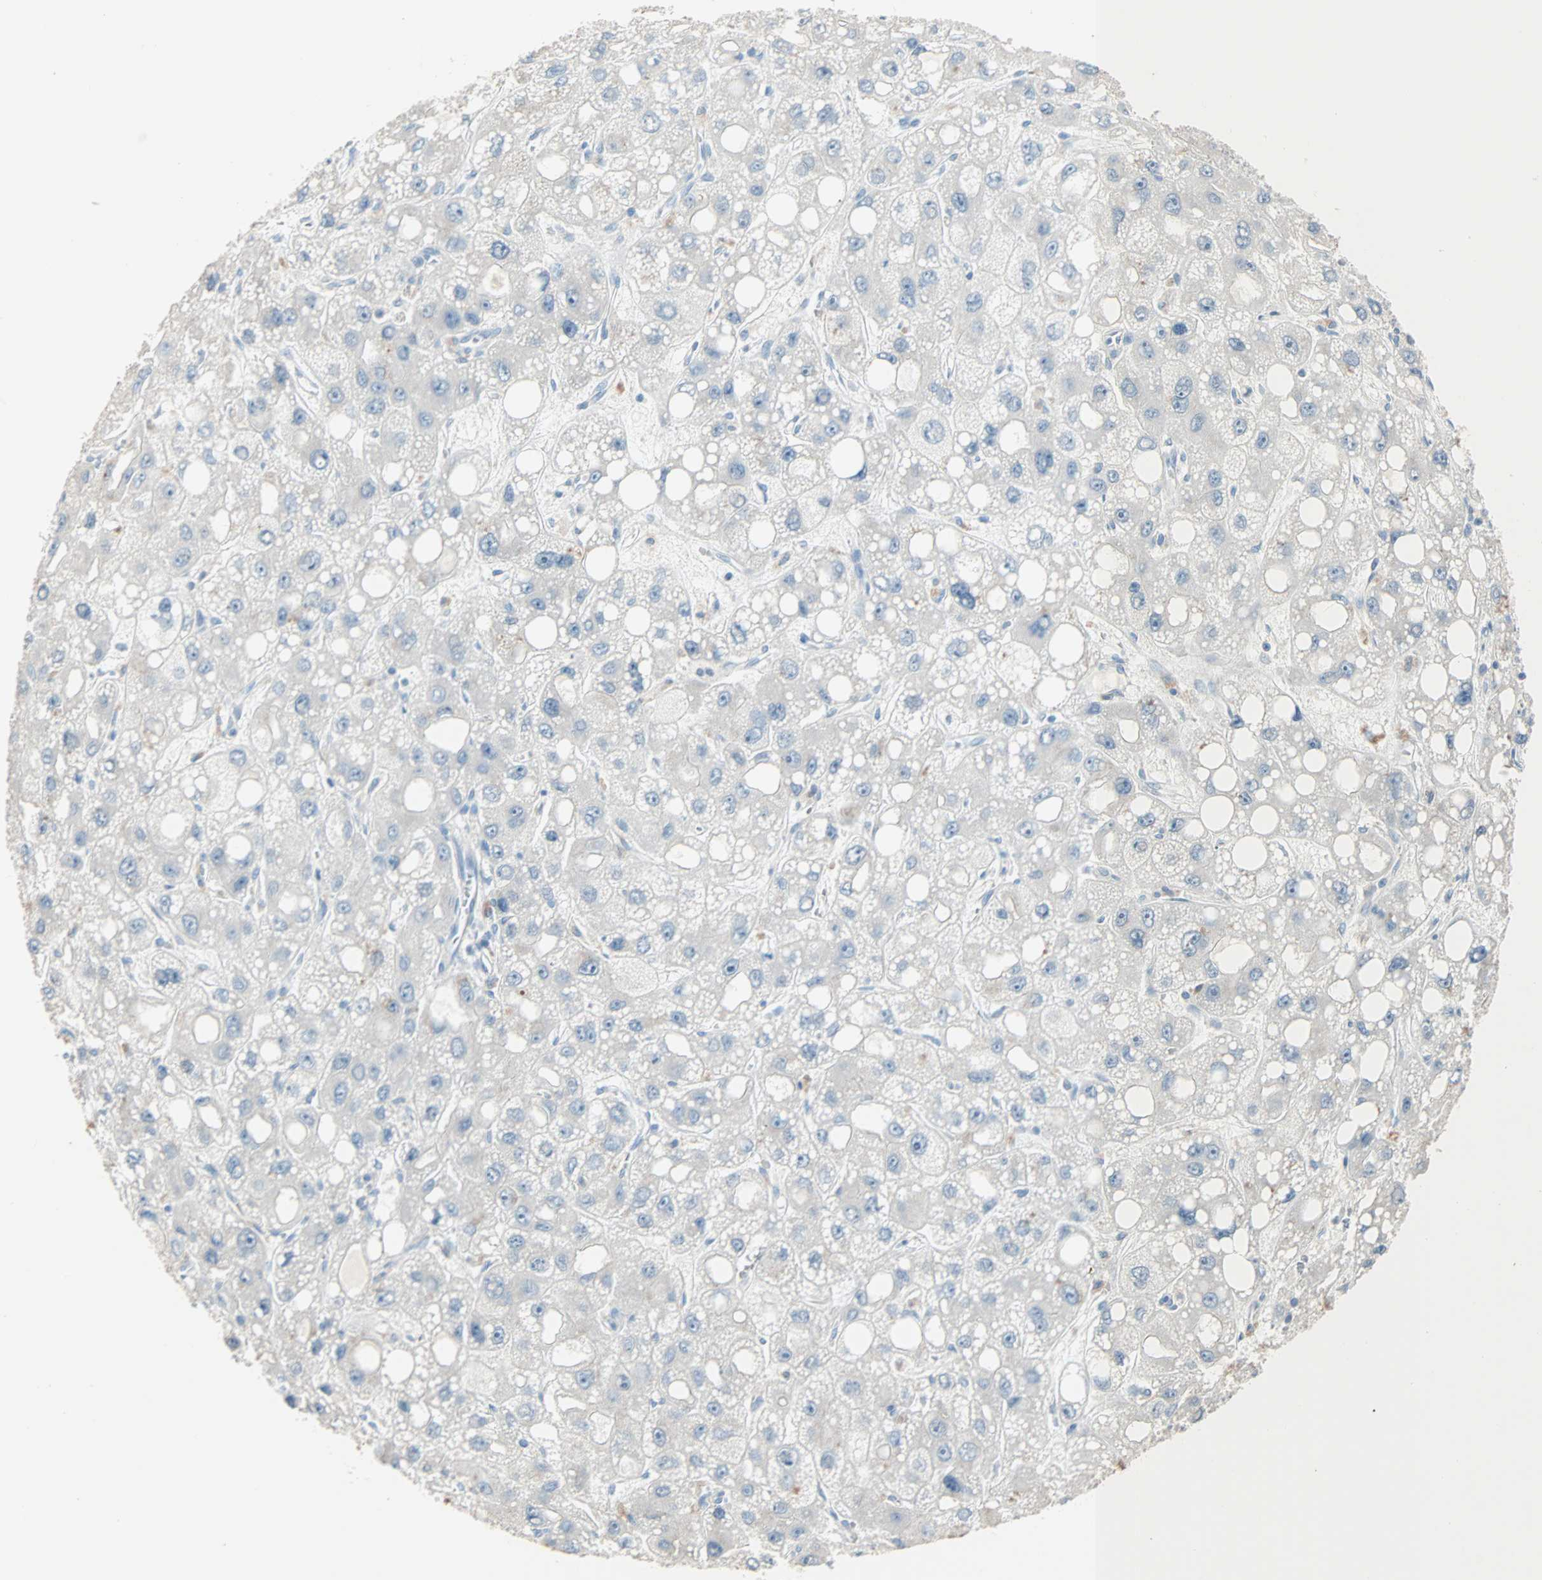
{"staining": {"intensity": "negative", "quantity": "none", "location": "none"}, "tissue": "liver cancer", "cell_type": "Tumor cells", "image_type": "cancer", "snomed": [{"axis": "morphology", "description": "Carcinoma, Hepatocellular, NOS"}, {"axis": "topography", "description": "Liver"}], "caption": "Immunohistochemistry (IHC) of human liver cancer demonstrates no expression in tumor cells.", "gene": "ACVRL1", "patient": {"sex": "male", "age": 55}}